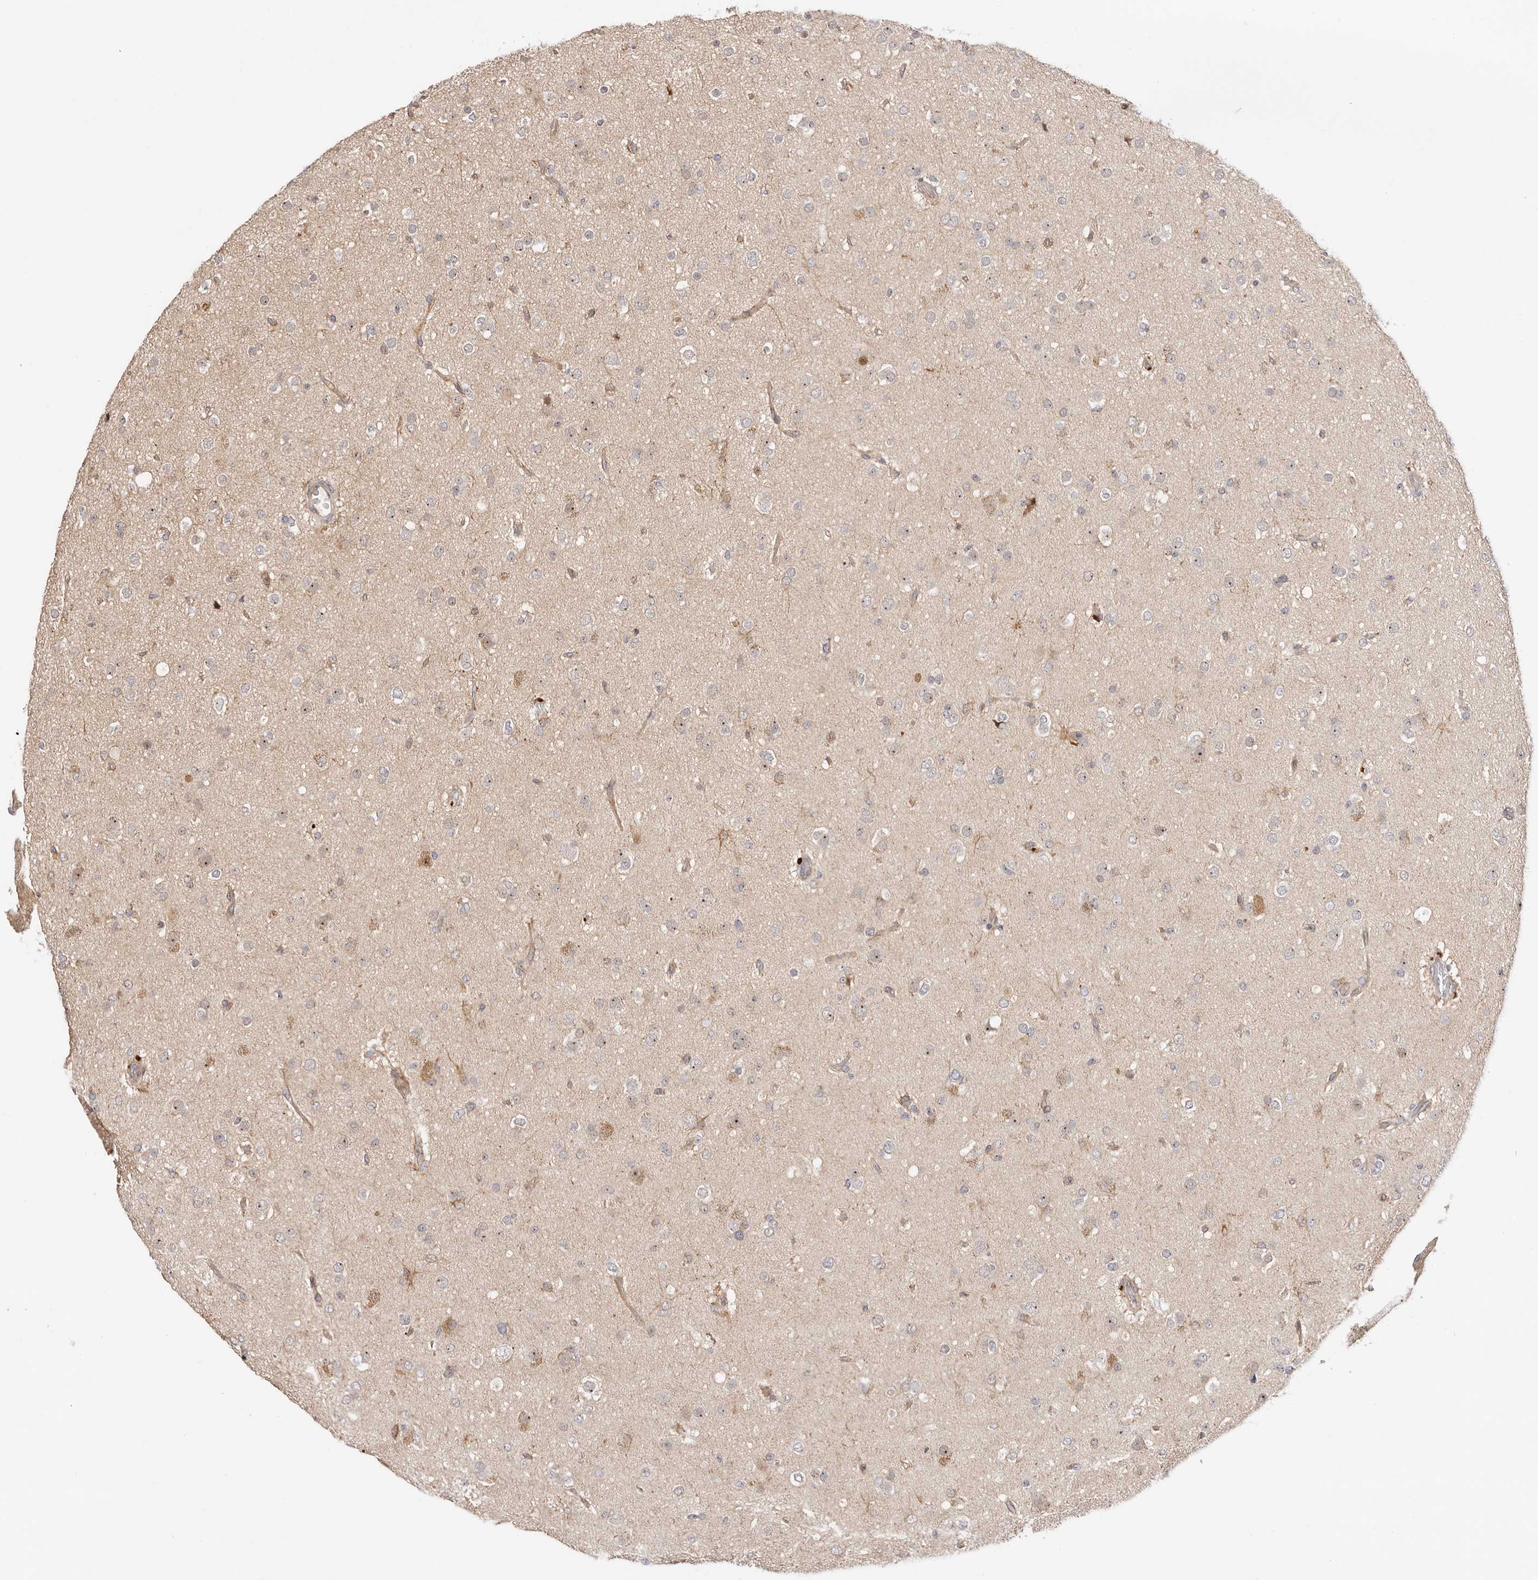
{"staining": {"intensity": "negative", "quantity": "none", "location": "none"}, "tissue": "glioma", "cell_type": "Tumor cells", "image_type": "cancer", "snomed": [{"axis": "morphology", "description": "Glioma, malignant, Low grade"}, {"axis": "topography", "description": "Brain"}], "caption": "Malignant glioma (low-grade) was stained to show a protein in brown. There is no significant positivity in tumor cells.", "gene": "ODF2L", "patient": {"sex": "male", "age": 65}}